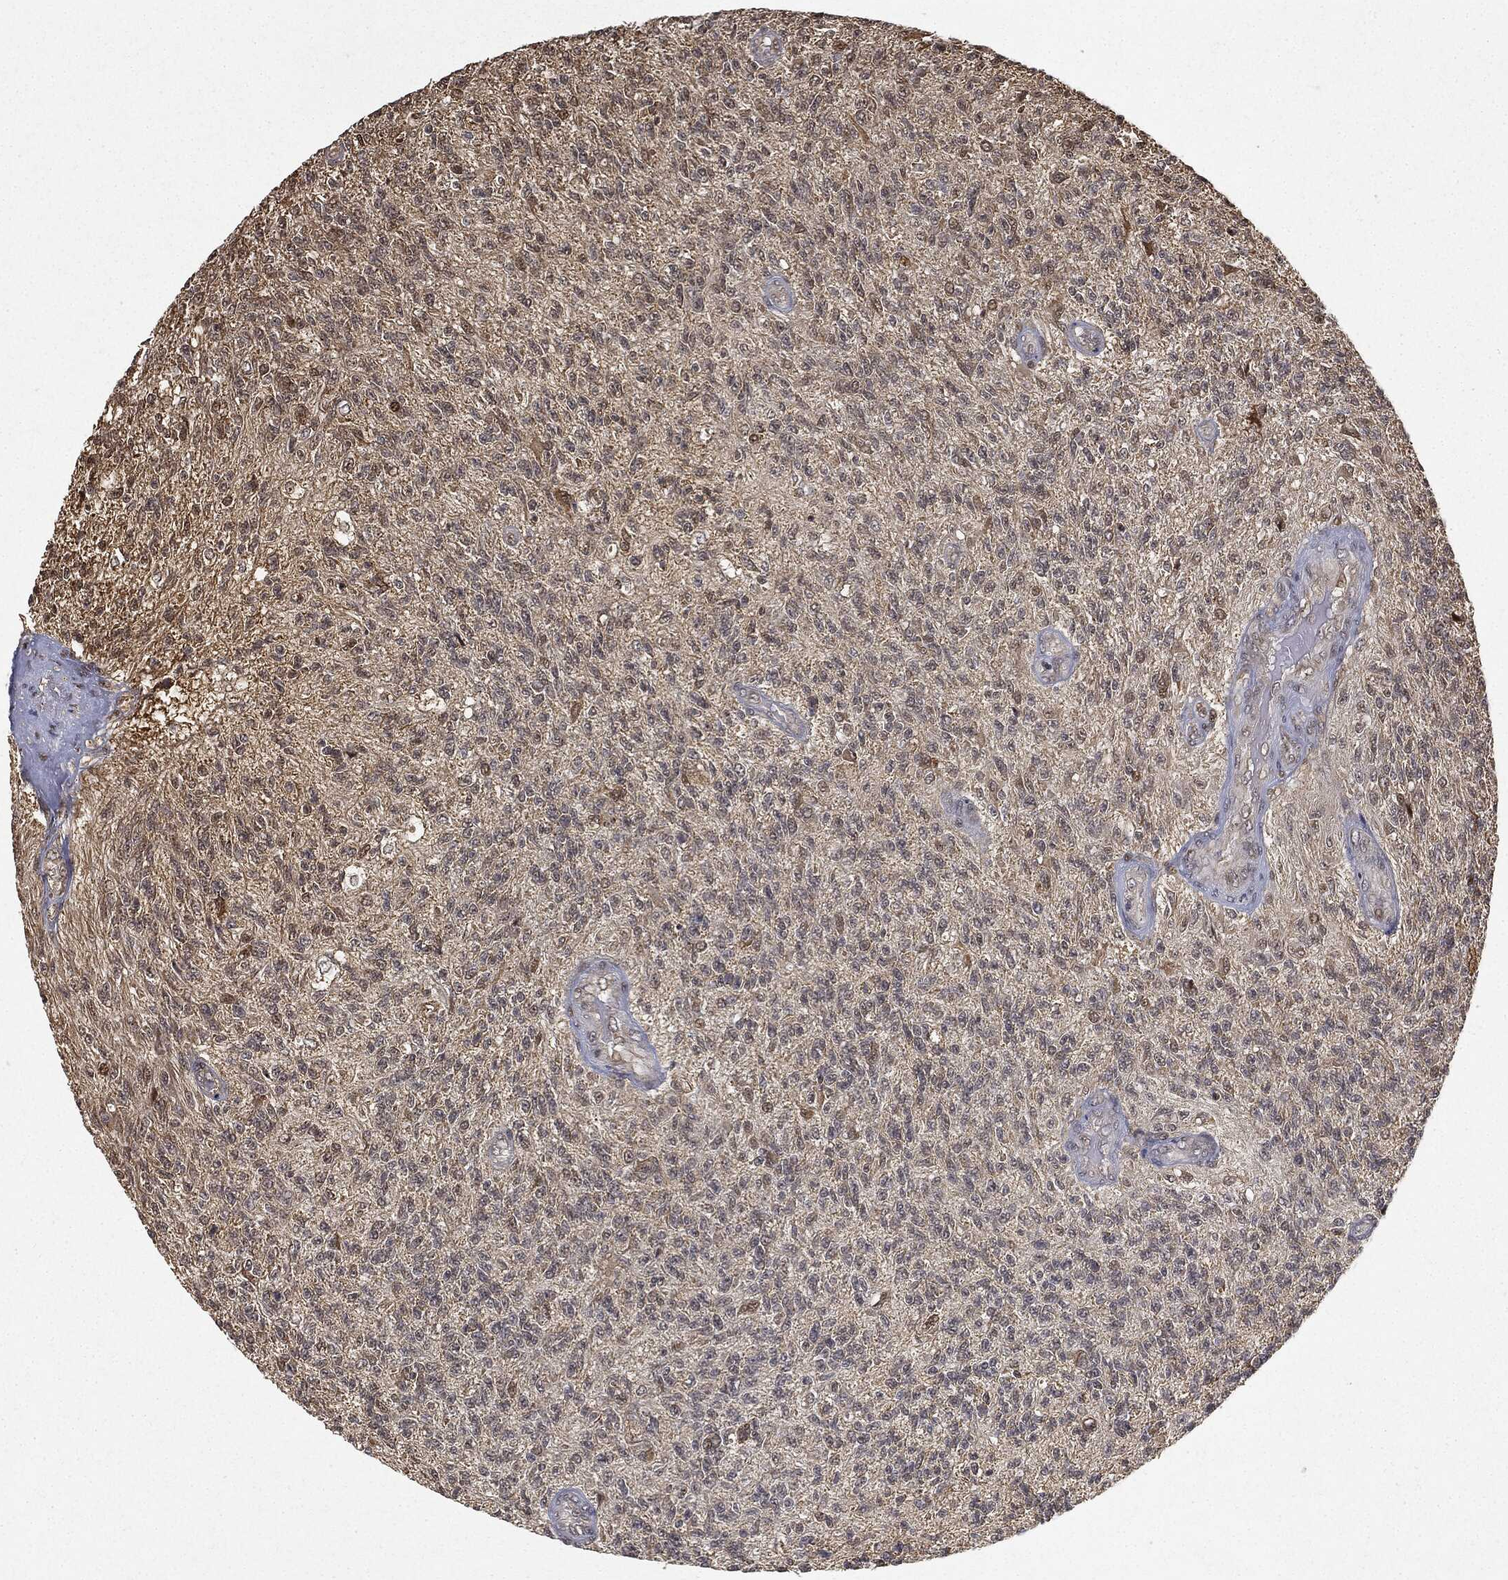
{"staining": {"intensity": "weak", "quantity": "<25%", "location": "nuclear"}, "tissue": "glioma", "cell_type": "Tumor cells", "image_type": "cancer", "snomed": [{"axis": "morphology", "description": "Glioma, malignant, High grade"}, {"axis": "topography", "description": "Brain"}], "caption": "IHC of glioma exhibits no expression in tumor cells. Brightfield microscopy of IHC stained with DAB (3,3'-diaminobenzidine) (brown) and hematoxylin (blue), captured at high magnification.", "gene": "ZNHIT6", "patient": {"sex": "male", "age": 56}}